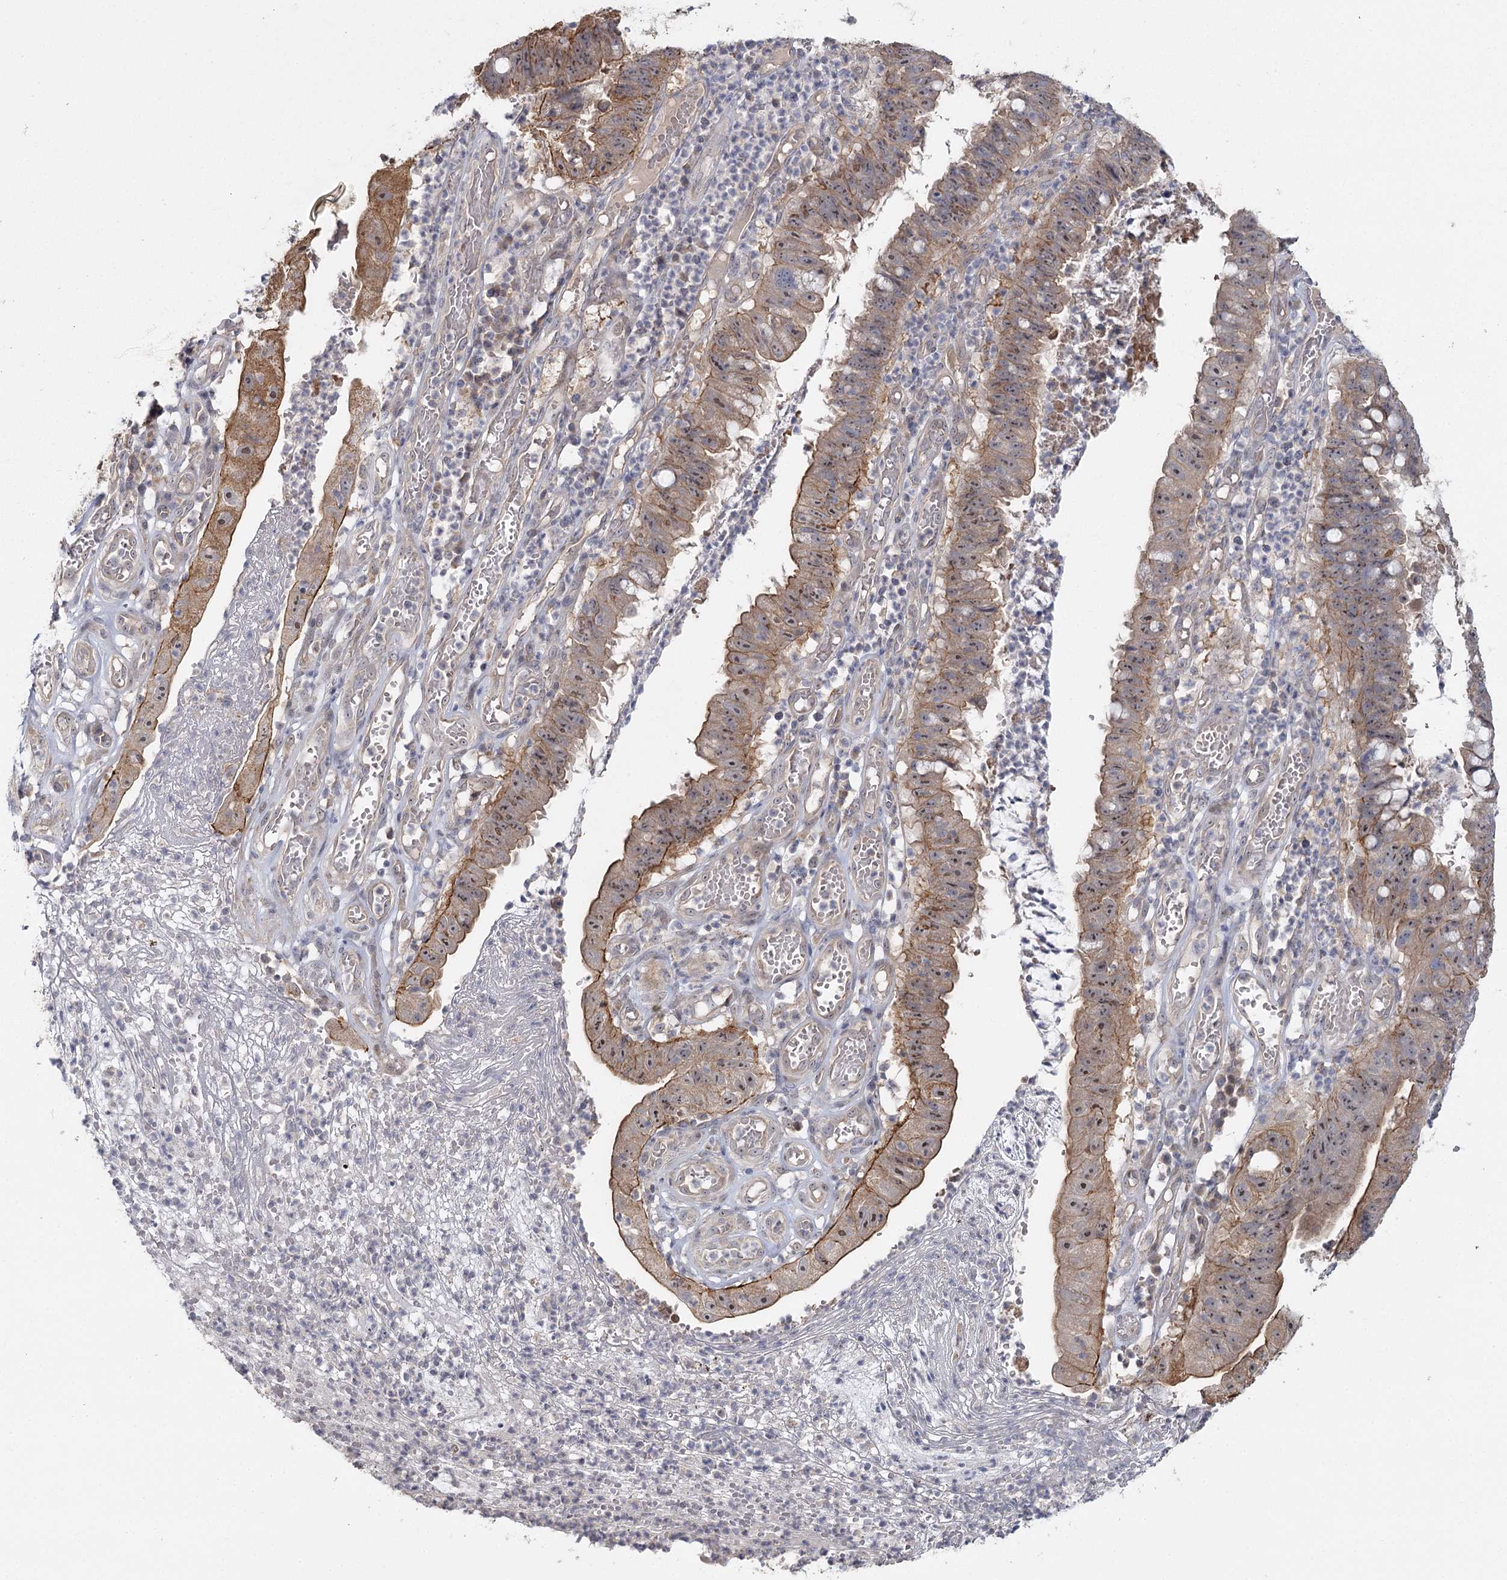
{"staining": {"intensity": "moderate", "quantity": ">75%", "location": "cytoplasmic/membranous,nuclear"}, "tissue": "stomach cancer", "cell_type": "Tumor cells", "image_type": "cancer", "snomed": [{"axis": "morphology", "description": "Adenocarcinoma, NOS"}, {"axis": "topography", "description": "Stomach"}], "caption": "Stomach cancer stained with immunohistochemistry (IHC) shows moderate cytoplasmic/membranous and nuclear expression in about >75% of tumor cells. (brown staining indicates protein expression, while blue staining denotes nuclei).", "gene": "ANGPTL5", "patient": {"sex": "male", "age": 59}}